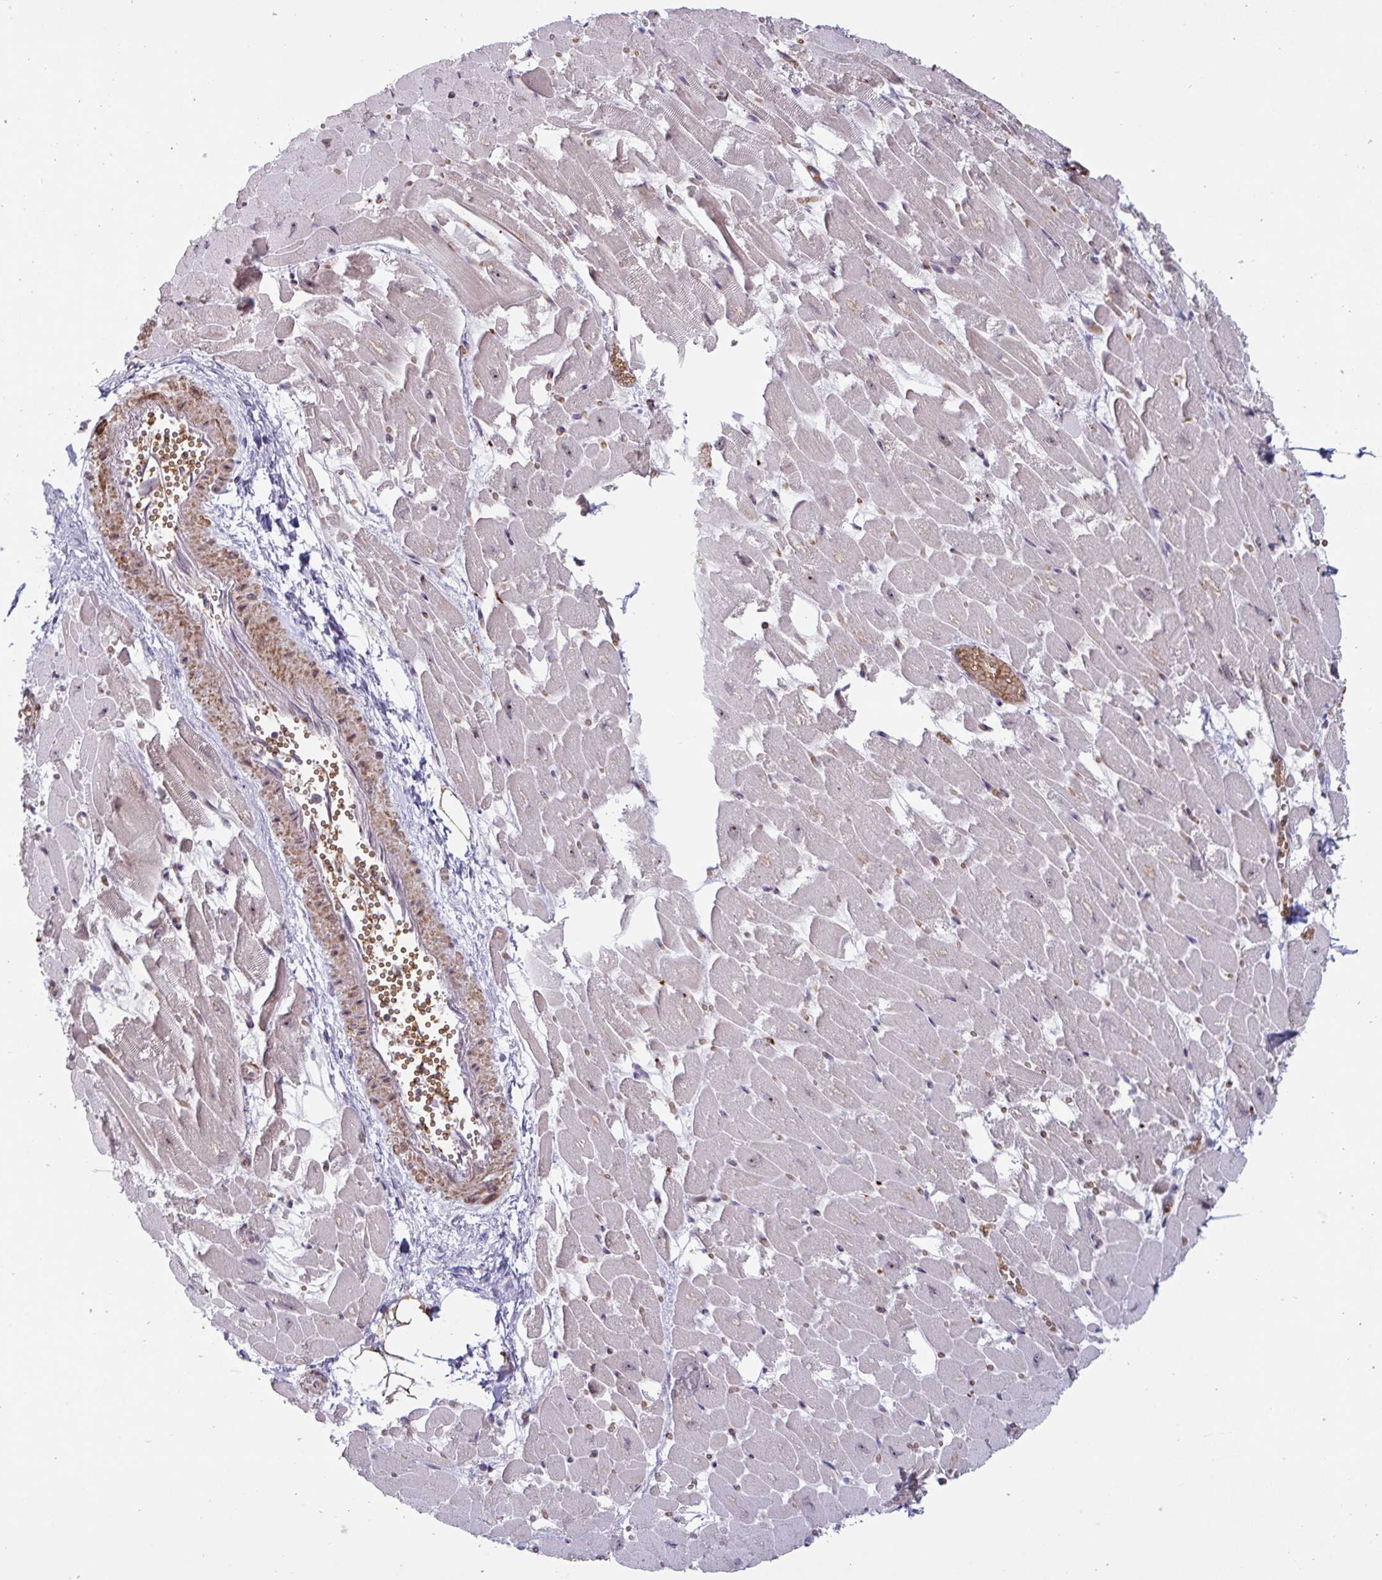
{"staining": {"intensity": "moderate", "quantity": "25%-75%", "location": "nuclear"}, "tissue": "heart muscle", "cell_type": "Cardiomyocytes", "image_type": "normal", "snomed": [{"axis": "morphology", "description": "Normal tissue, NOS"}, {"axis": "topography", "description": "Heart"}], "caption": "Protein expression analysis of benign human heart muscle reveals moderate nuclear staining in about 25%-75% of cardiomyocytes. (DAB (3,3'-diaminobenzidine) = brown stain, brightfield microscopy at high magnification).", "gene": "NLRP13", "patient": {"sex": "female", "age": 52}}